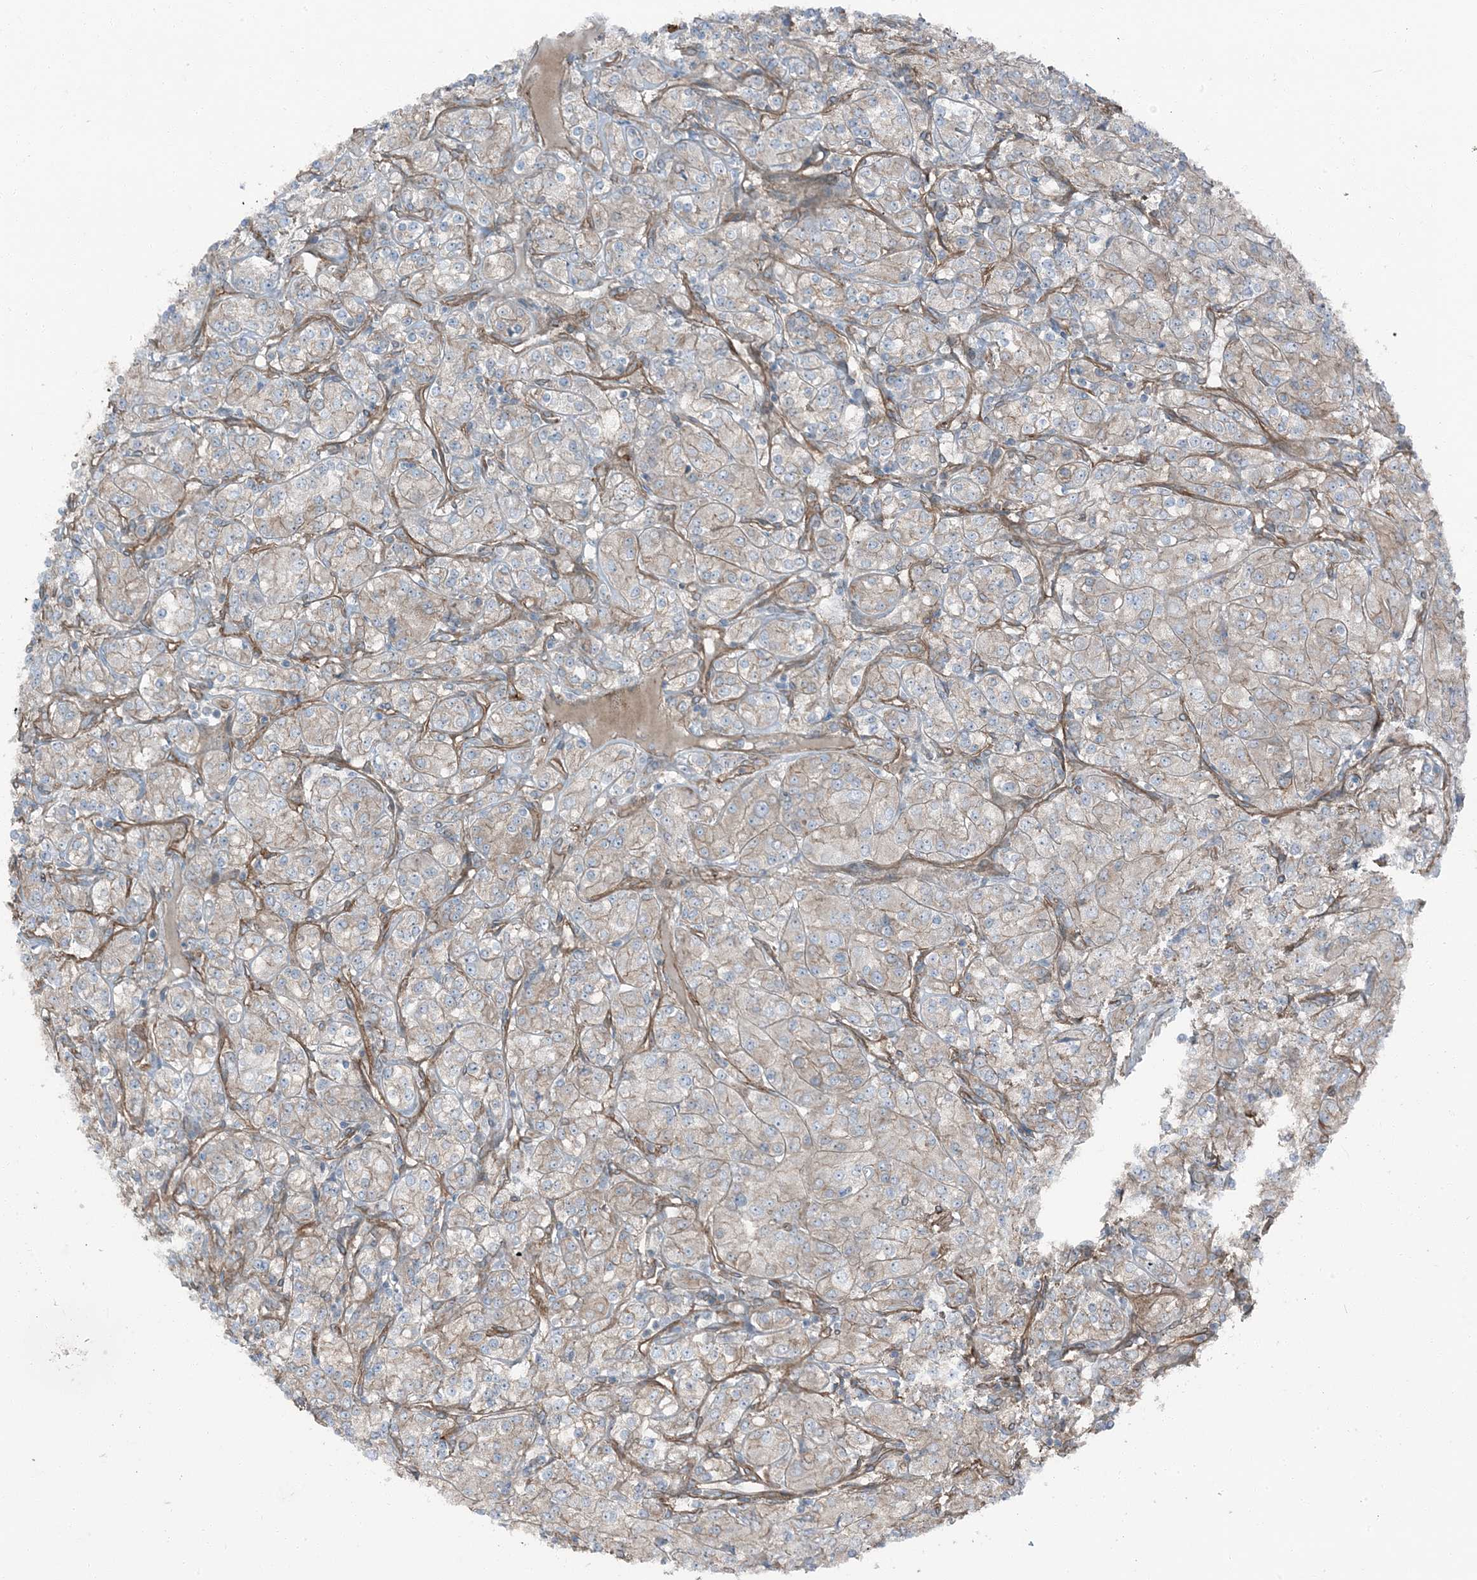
{"staining": {"intensity": "weak", "quantity": "25%-75%", "location": "cytoplasmic/membranous"}, "tissue": "renal cancer", "cell_type": "Tumor cells", "image_type": "cancer", "snomed": [{"axis": "morphology", "description": "Adenocarcinoma, NOS"}, {"axis": "topography", "description": "Kidney"}], "caption": "This is a histology image of immunohistochemistry (IHC) staining of renal adenocarcinoma, which shows weak expression in the cytoplasmic/membranous of tumor cells.", "gene": "ZFP90", "patient": {"sex": "male", "age": 77}}